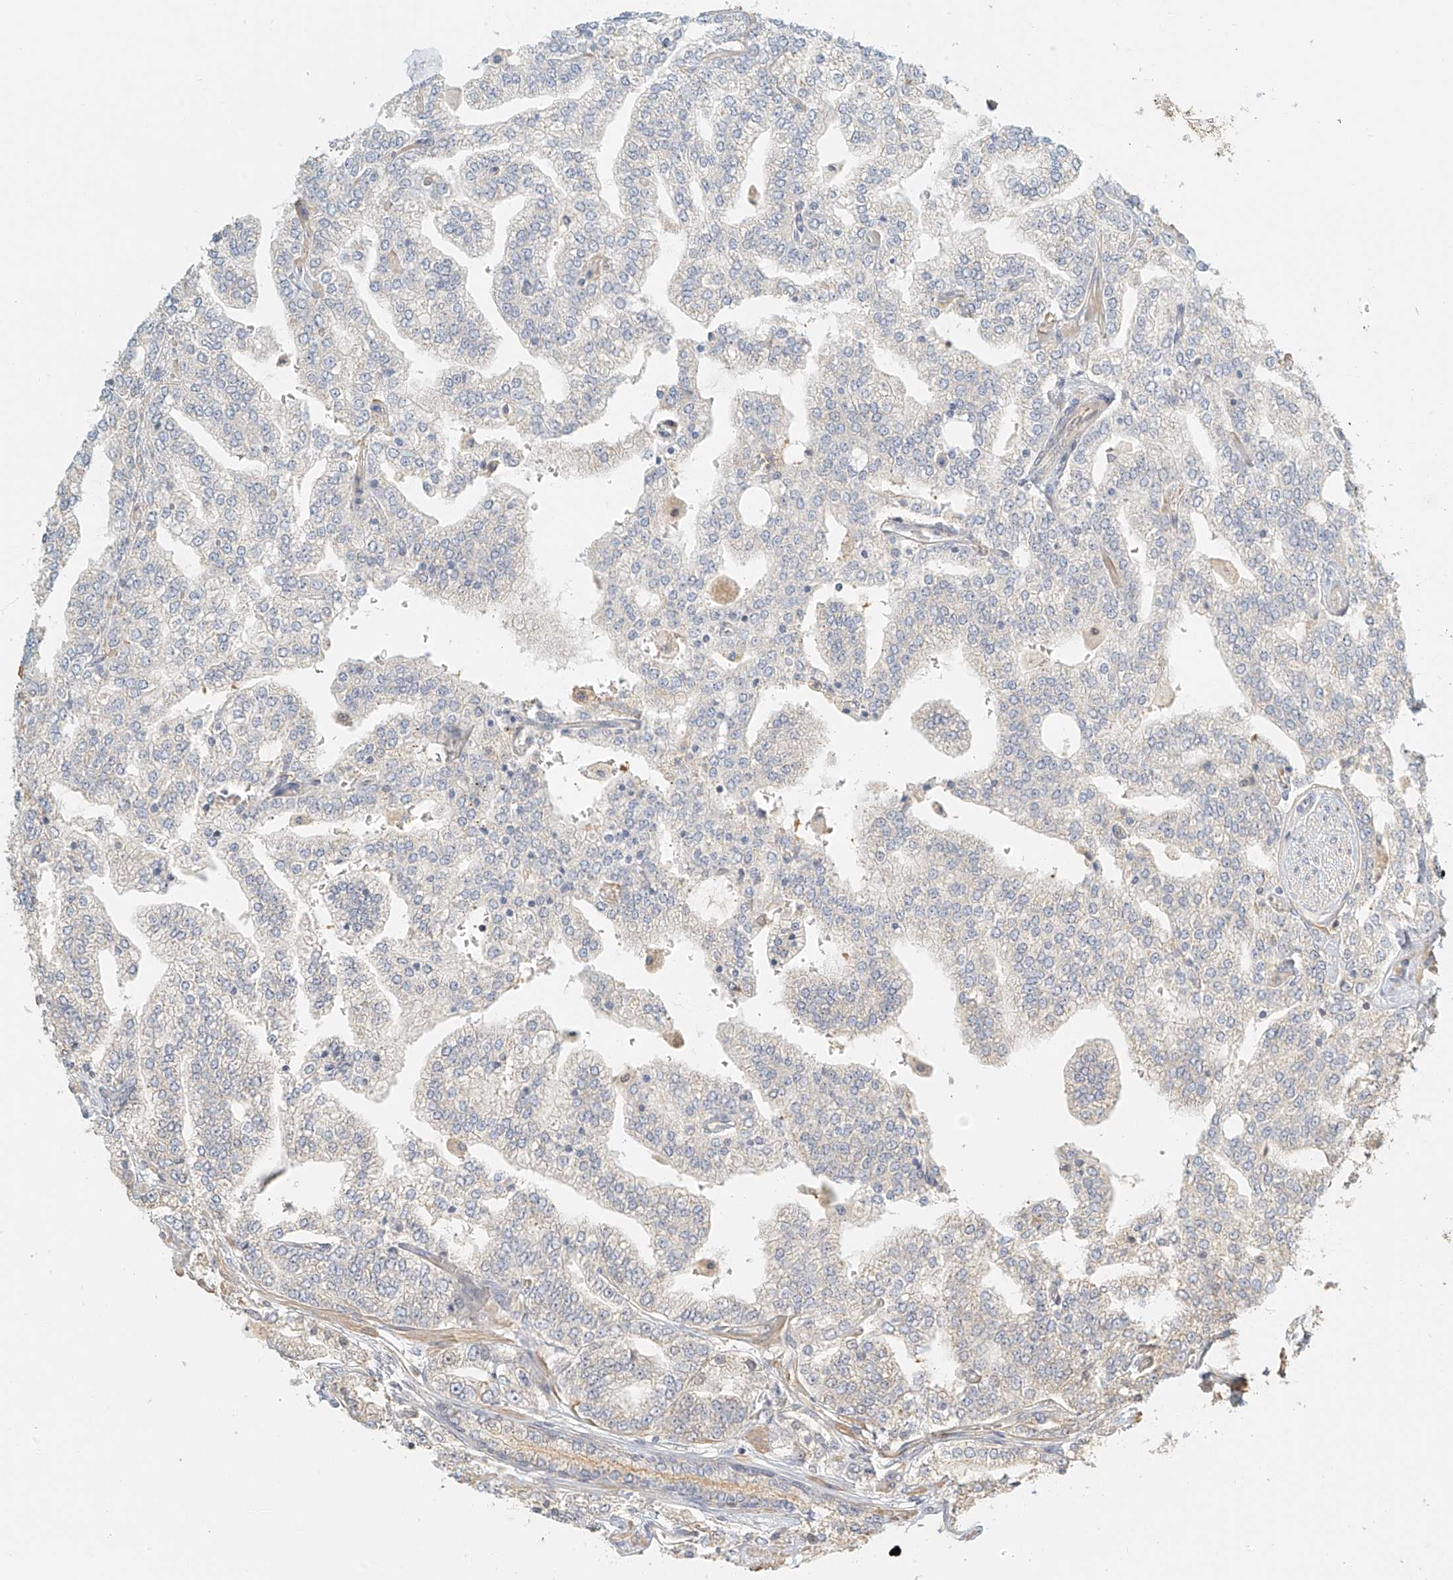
{"staining": {"intensity": "negative", "quantity": "none", "location": "none"}, "tissue": "prostate cancer", "cell_type": "Tumor cells", "image_type": "cancer", "snomed": [{"axis": "morphology", "description": "Adenocarcinoma, High grade"}, {"axis": "topography", "description": "Prostate"}], "caption": "An immunohistochemistry histopathology image of high-grade adenocarcinoma (prostate) is shown. There is no staining in tumor cells of high-grade adenocarcinoma (prostate).", "gene": "UPK1B", "patient": {"sex": "male", "age": 64}}